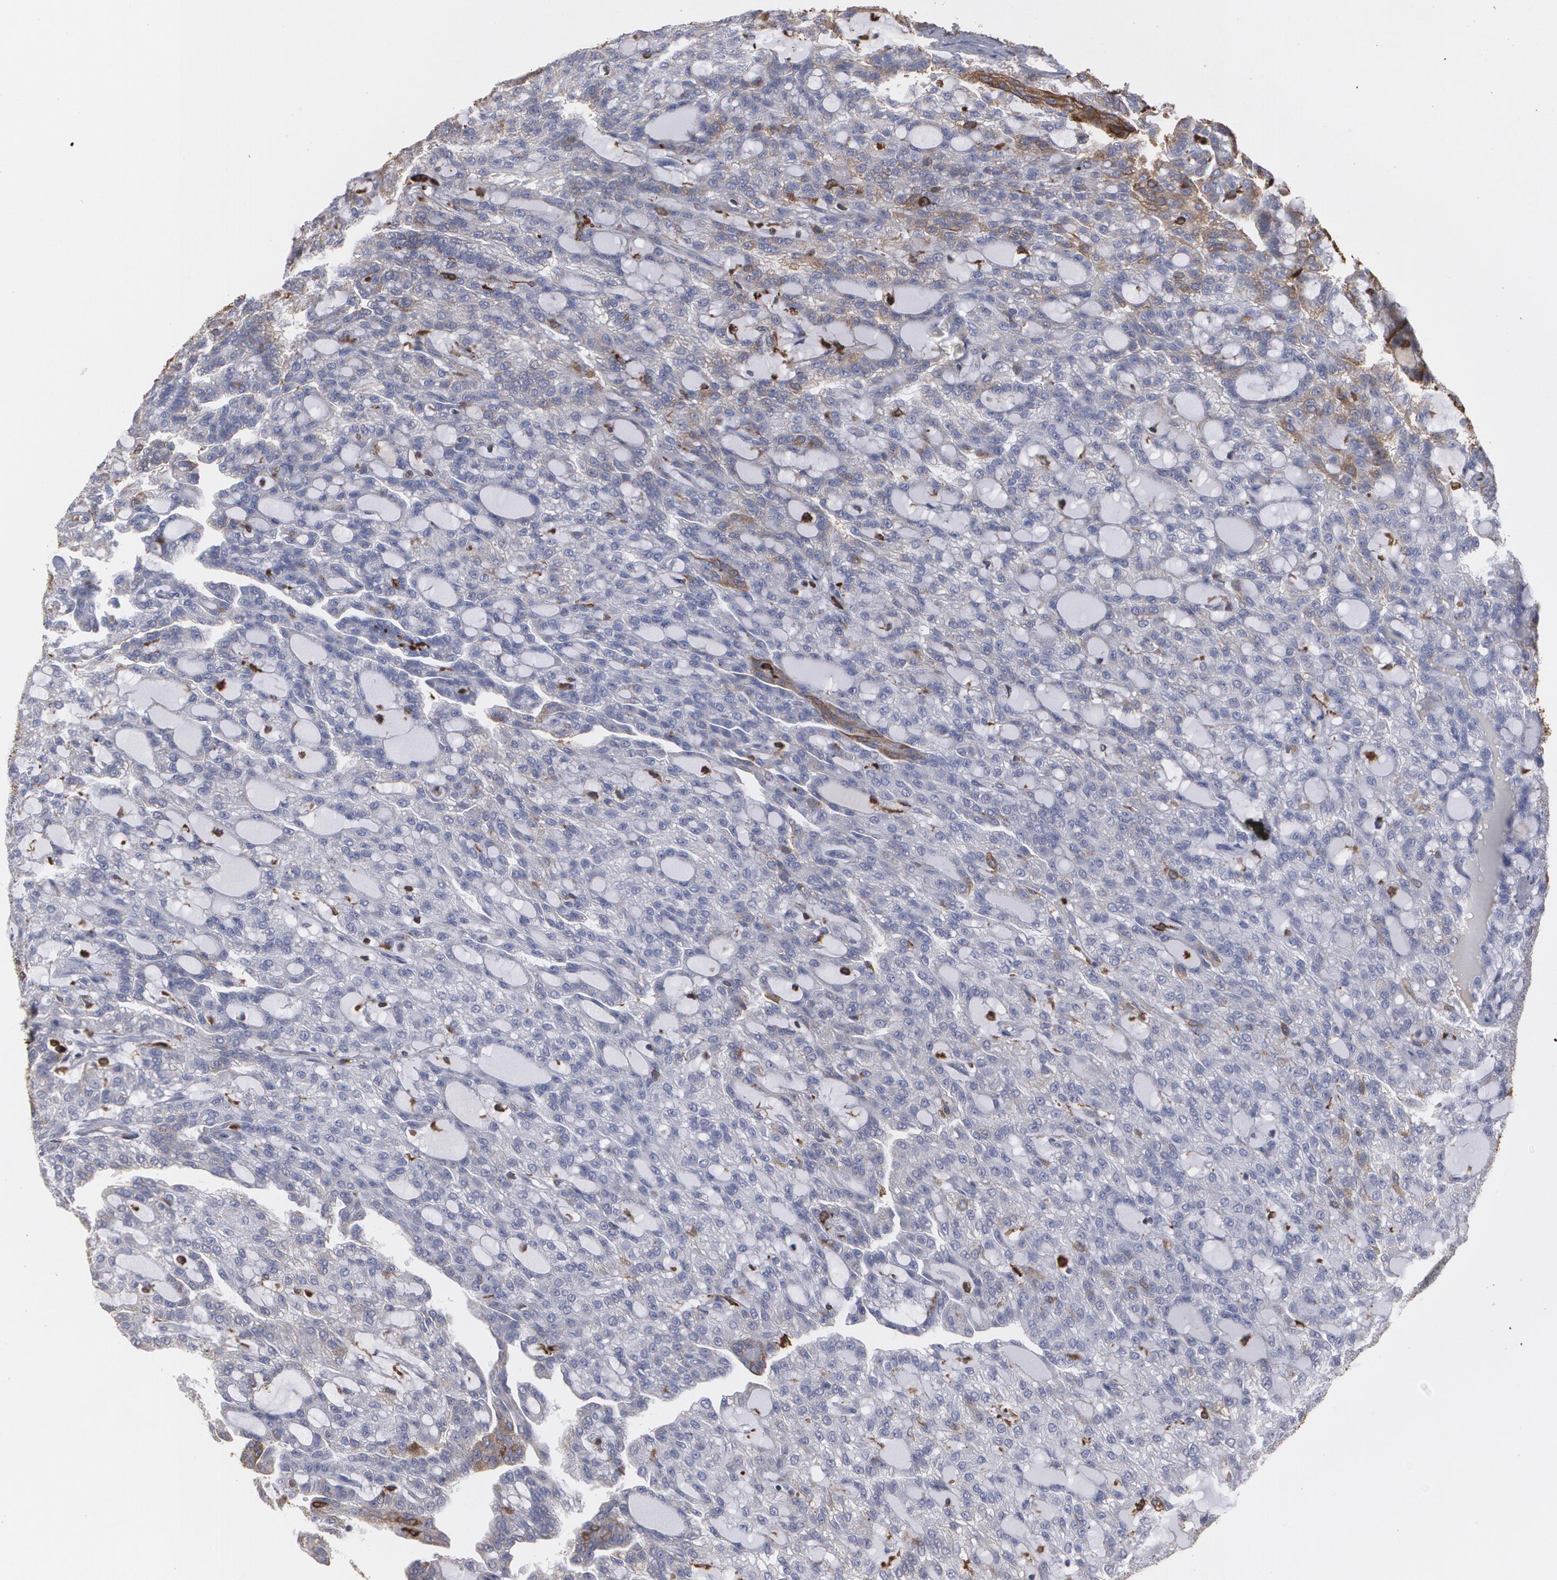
{"staining": {"intensity": "weak", "quantity": "<25%", "location": "cytoplasmic/membranous"}, "tissue": "renal cancer", "cell_type": "Tumor cells", "image_type": "cancer", "snomed": [{"axis": "morphology", "description": "Adenocarcinoma, NOS"}, {"axis": "topography", "description": "Kidney"}], "caption": "DAB (3,3'-diaminobenzidine) immunohistochemical staining of human adenocarcinoma (renal) shows no significant positivity in tumor cells. The staining was performed using DAB (3,3'-diaminobenzidine) to visualize the protein expression in brown, while the nuclei were stained in blue with hematoxylin (Magnification: 20x).", "gene": "ODC1", "patient": {"sex": "male", "age": 63}}